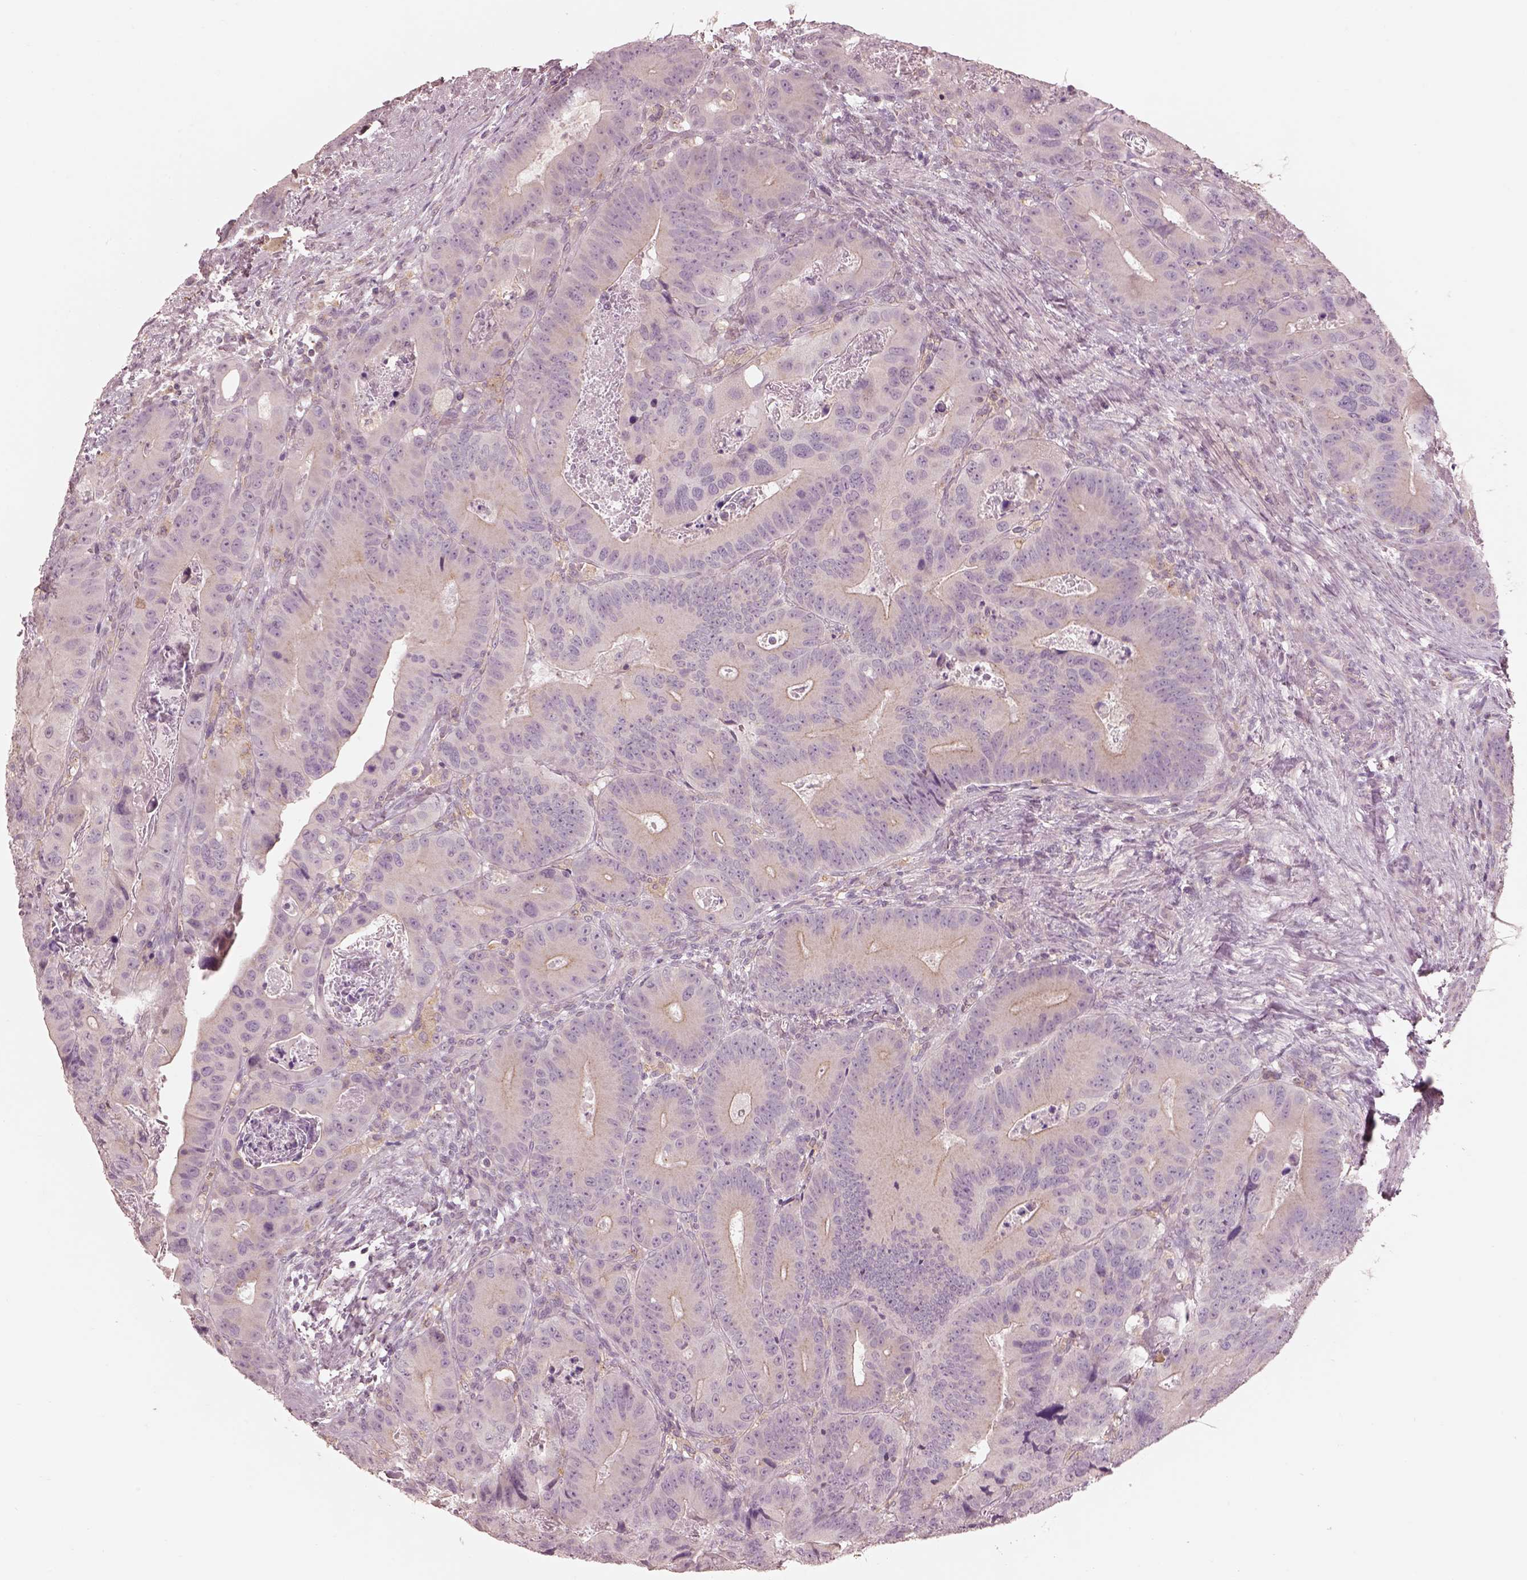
{"staining": {"intensity": "negative", "quantity": "none", "location": "none"}, "tissue": "colorectal cancer", "cell_type": "Tumor cells", "image_type": "cancer", "snomed": [{"axis": "morphology", "description": "Adenocarcinoma, NOS"}, {"axis": "topography", "description": "Rectum"}], "caption": "This is an IHC micrograph of human colorectal cancer (adenocarcinoma). There is no positivity in tumor cells.", "gene": "PRKACG", "patient": {"sex": "male", "age": 64}}